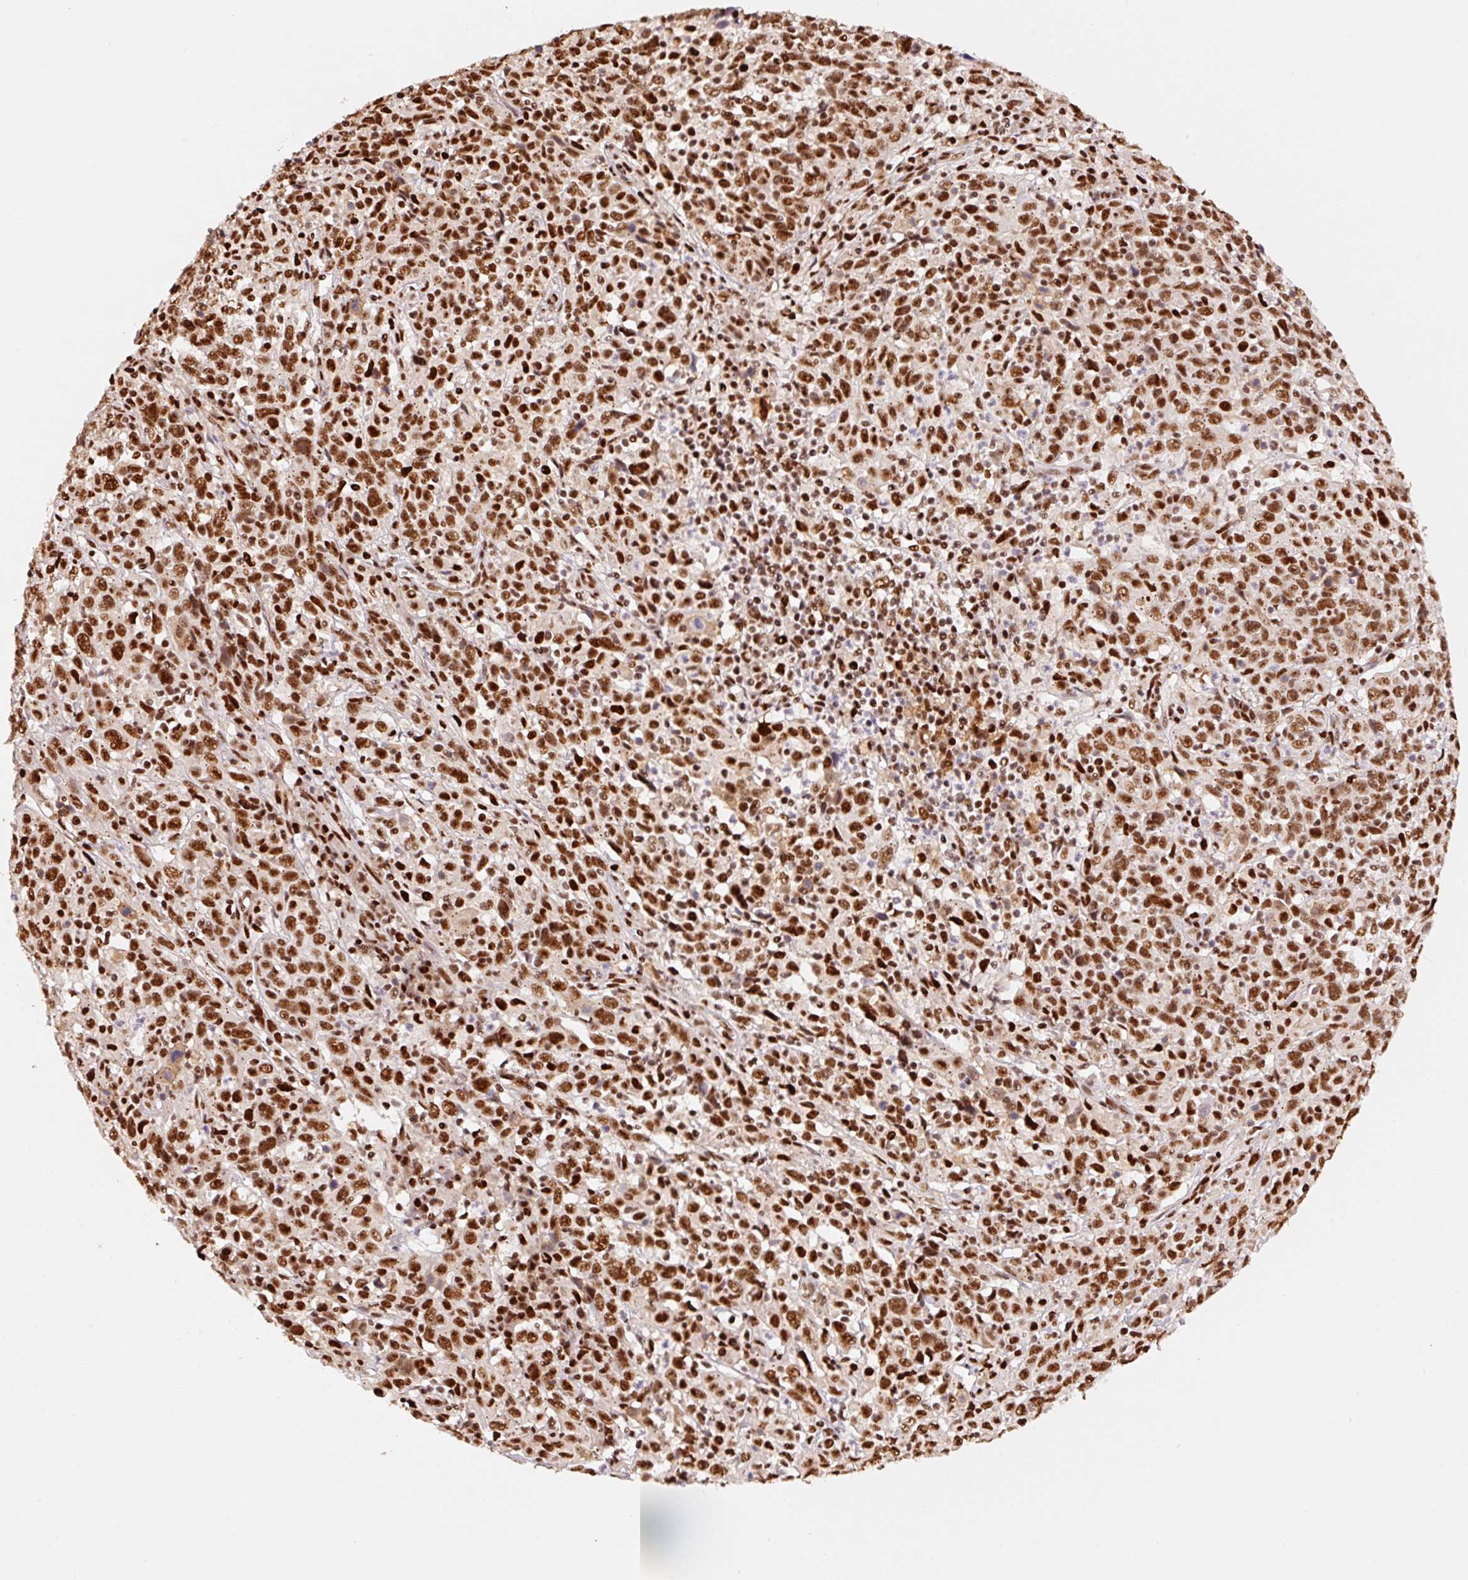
{"staining": {"intensity": "strong", "quantity": ">75%", "location": "nuclear"}, "tissue": "cervical cancer", "cell_type": "Tumor cells", "image_type": "cancer", "snomed": [{"axis": "morphology", "description": "Squamous cell carcinoma, NOS"}, {"axis": "topography", "description": "Cervix"}], "caption": "Protein staining of cervical cancer tissue exhibits strong nuclear staining in about >75% of tumor cells. (brown staining indicates protein expression, while blue staining denotes nuclei).", "gene": "GPR139", "patient": {"sex": "female", "age": 46}}